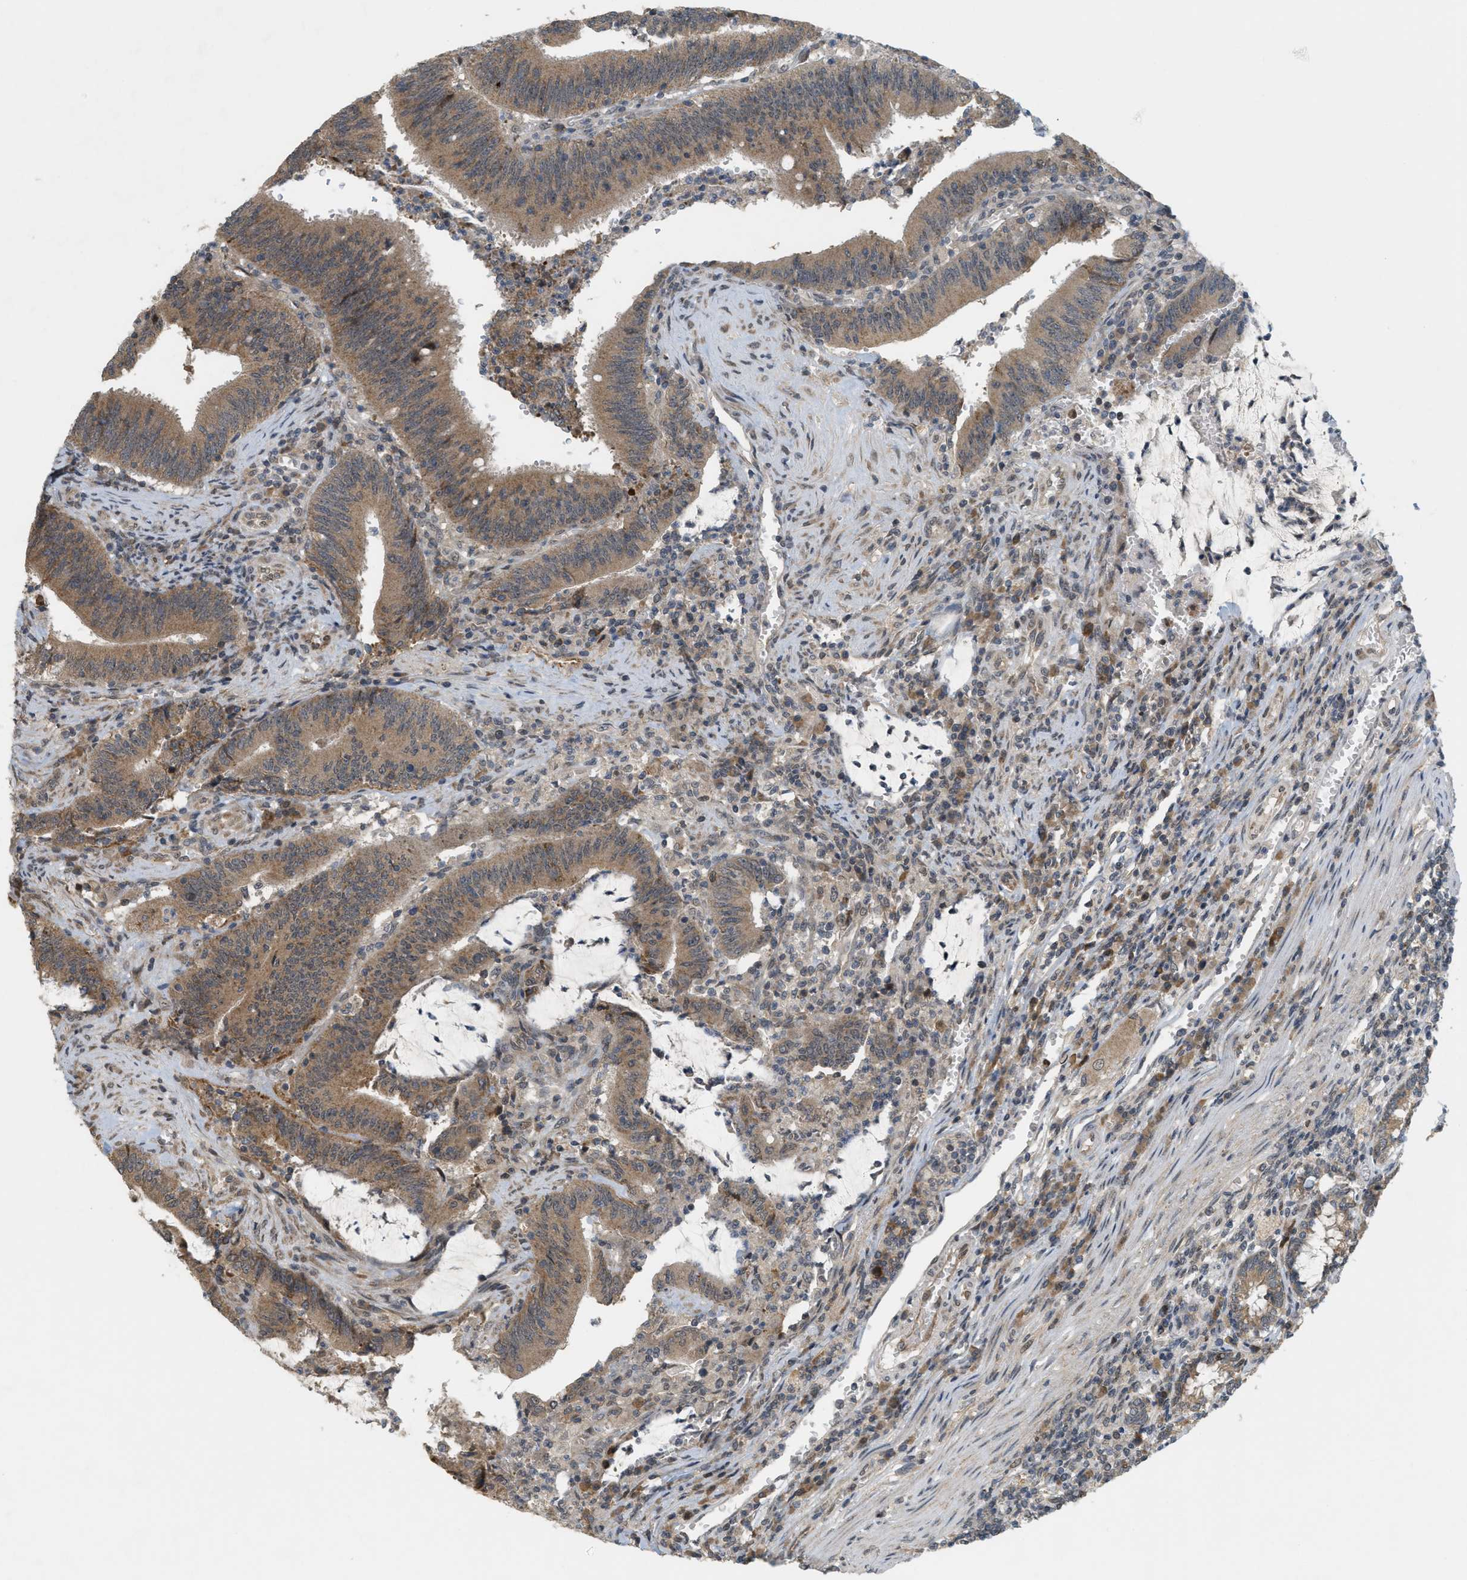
{"staining": {"intensity": "moderate", "quantity": ">75%", "location": "cytoplasmic/membranous"}, "tissue": "colorectal cancer", "cell_type": "Tumor cells", "image_type": "cancer", "snomed": [{"axis": "morphology", "description": "Normal tissue, NOS"}, {"axis": "morphology", "description": "Adenocarcinoma, NOS"}, {"axis": "topography", "description": "Rectum"}], "caption": "Human colorectal cancer (adenocarcinoma) stained for a protein (brown) displays moderate cytoplasmic/membranous positive positivity in about >75% of tumor cells.", "gene": "PRKD1", "patient": {"sex": "female", "age": 66}}